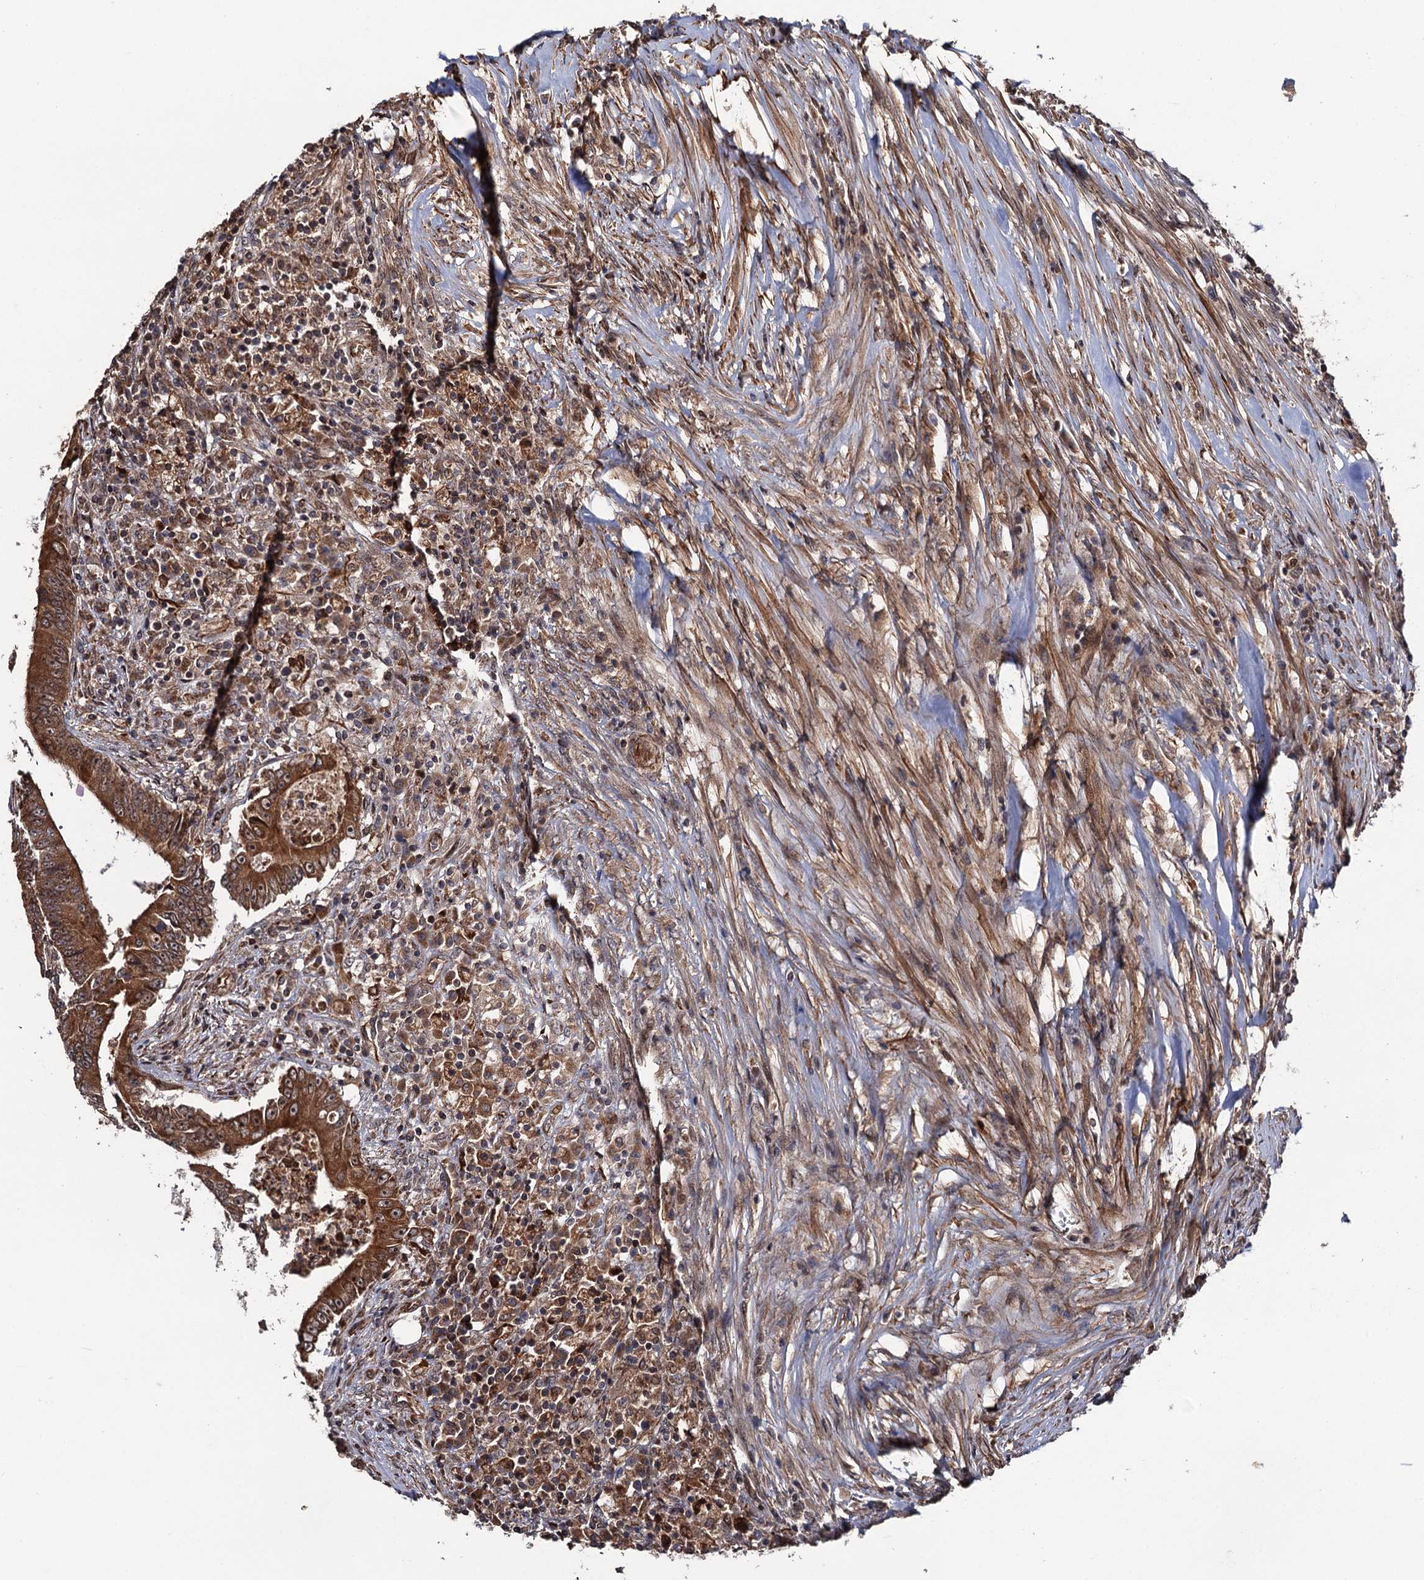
{"staining": {"intensity": "strong", "quantity": ">75%", "location": "cytoplasmic/membranous"}, "tissue": "colorectal cancer", "cell_type": "Tumor cells", "image_type": "cancer", "snomed": [{"axis": "morphology", "description": "Adenocarcinoma, NOS"}, {"axis": "topography", "description": "Colon"}], "caption": "This photomicrograph shows IHC staining of colorectal adenocarcinoma, with high strong cytoplasmic/membranous positivity in about >75% of tumor cells.", "gene": "FSIP1", "patient": {"sex": "male", "age": 83}}